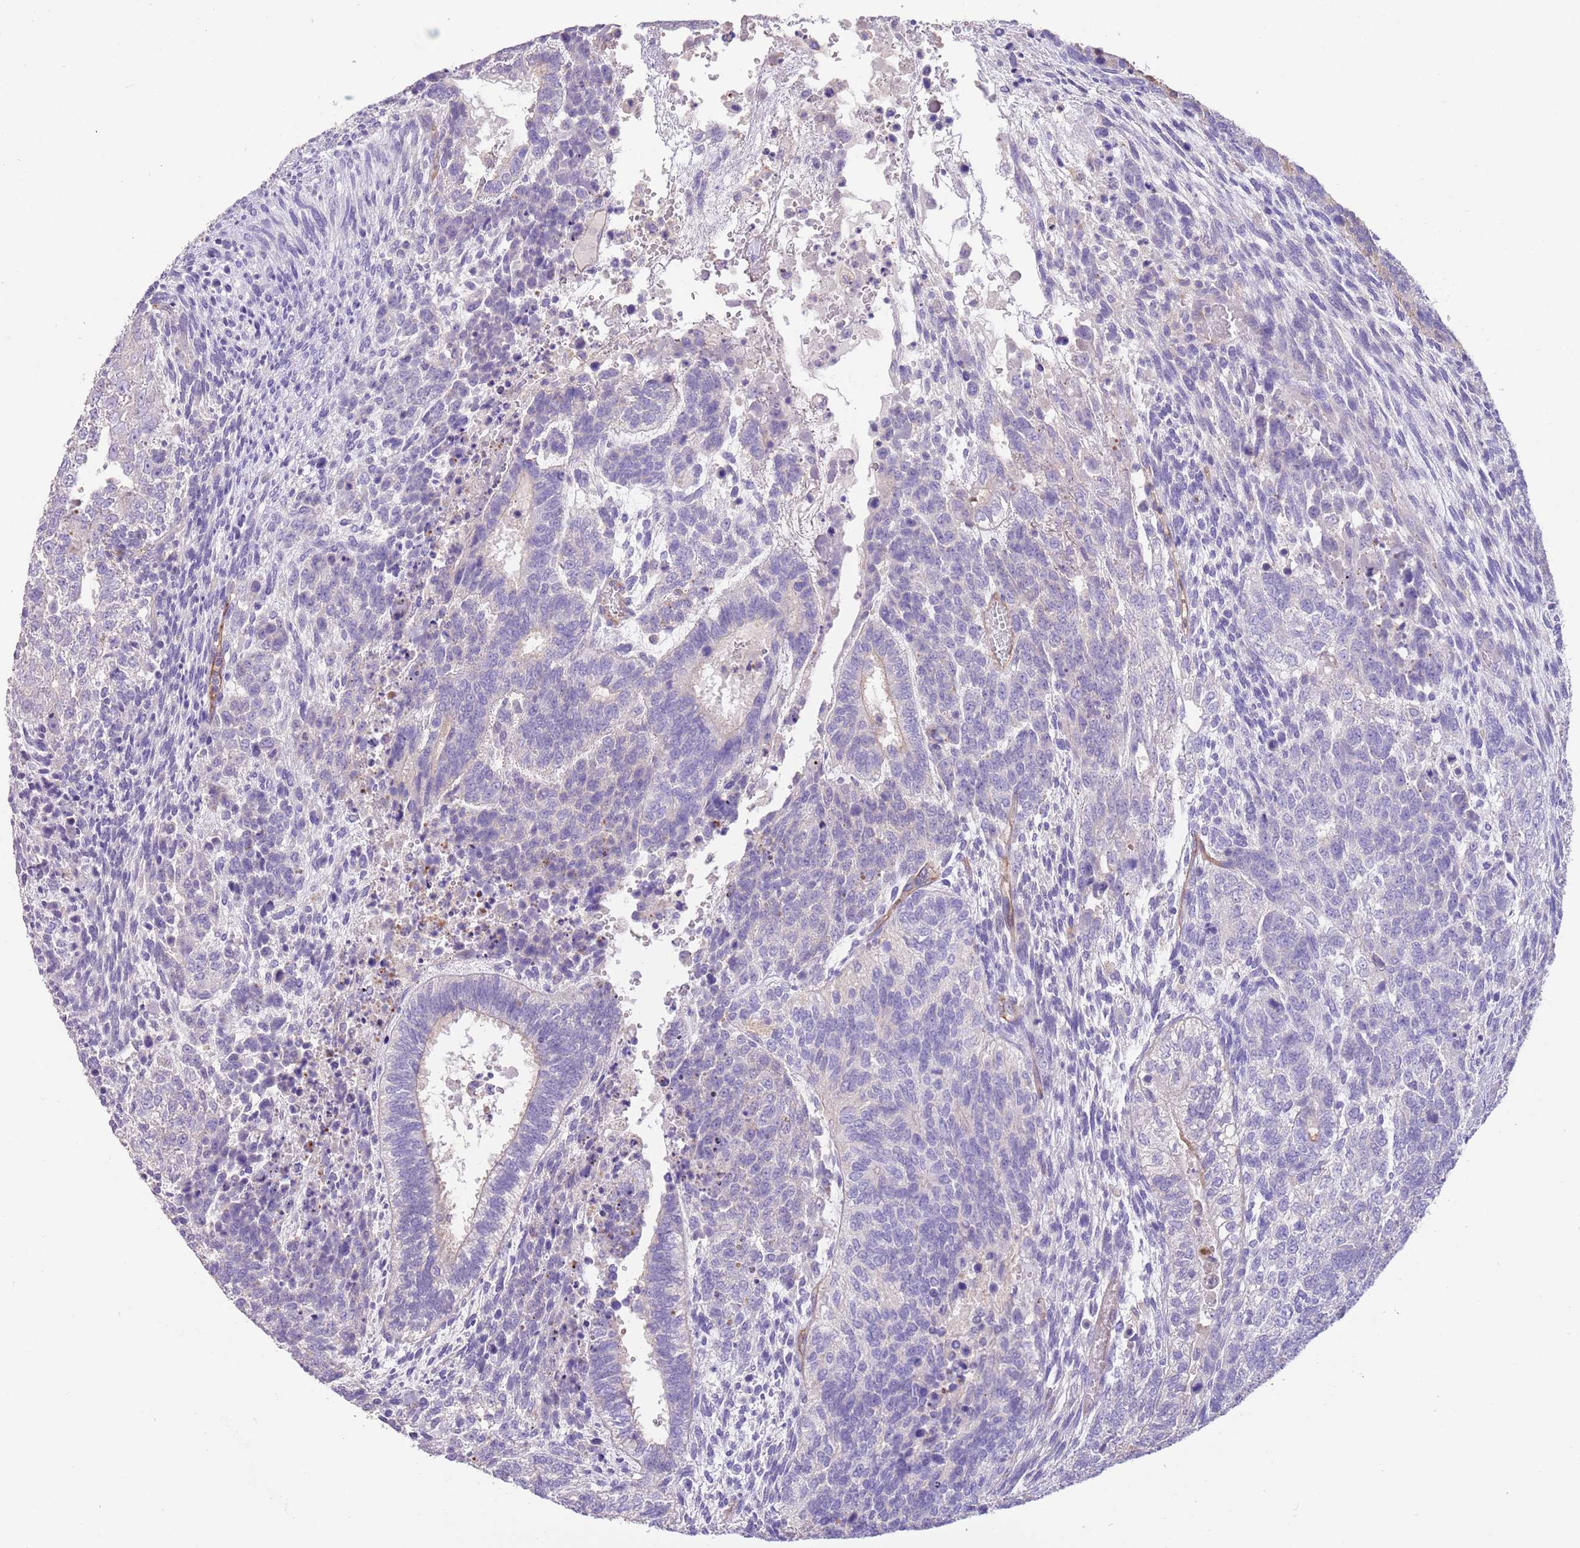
{"staining": {"intensity": "negative", "quantity": "none", "location": "none"}, "tissue": "testis cancer", "cell_type": "Tumor cells", "image_type": "cancer", "snomed": [{"axis": "morphology", "description": "Carcinoma, Embryonal, NOS"}, {"axis": "topography", "description": "Testis"}], "caption": "Immunohistochemistry photomicrograph of neoplastic tissue: testis embryonal carcinoma stained with DAB (3,3'-diaminobenzidine) shows no significant protein expression in tumor cells. Brightfield microscopy of immunohistochemistry stained with DAB (3,3'-diaminobenzidine) (brown) and hematoxylin (blue), captured at high magnification.", "gene": "SFTPA1", "patient": {"sex": "male", "age": 23}}